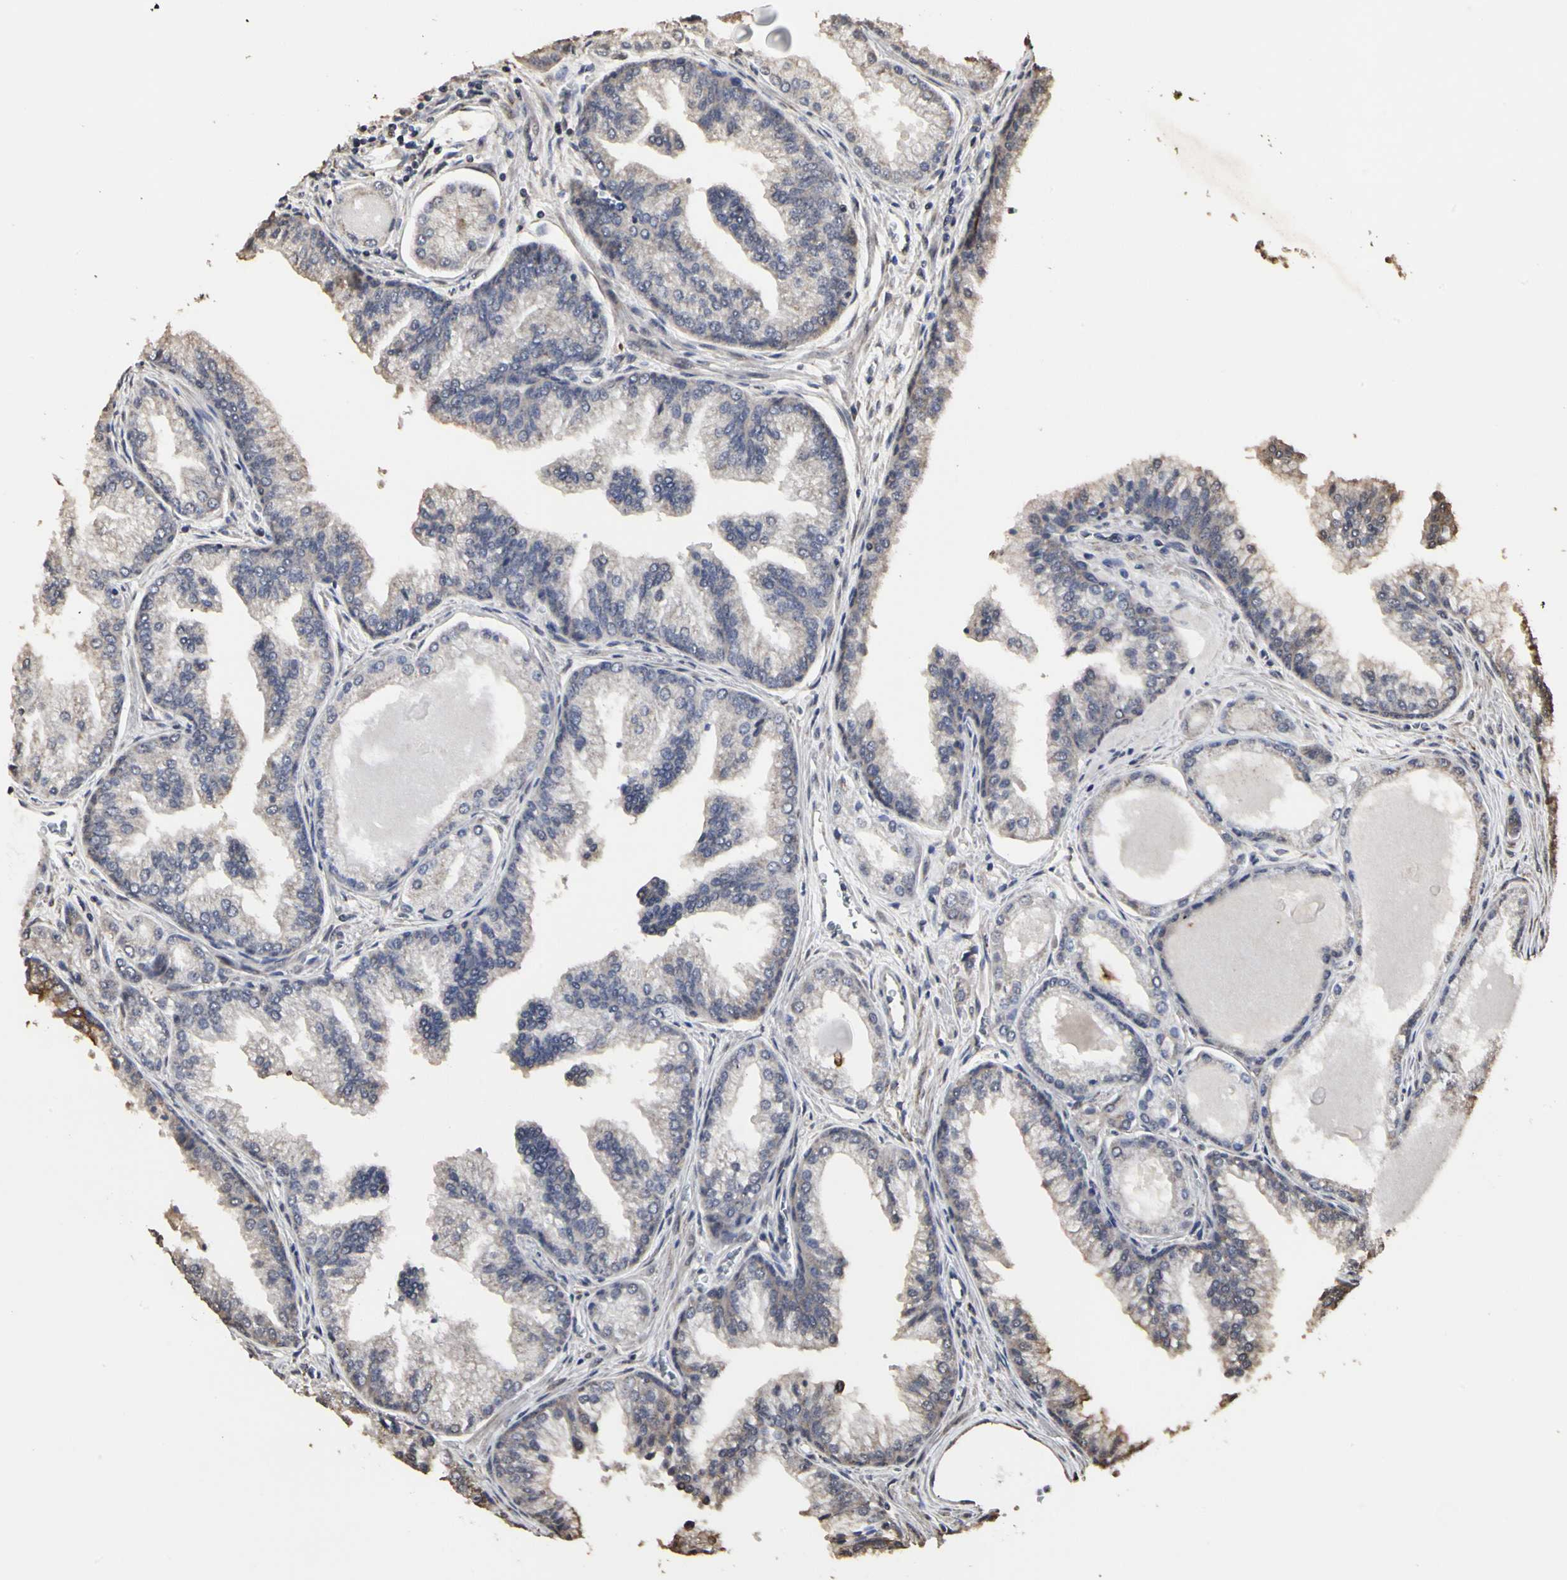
{"staining": {"intensity": "moderate", "quantity": "25%-75%", "location": "cytoplasmic/membranous"}, "tissue": "prostate cancer", "cell_type": "Tumor cells", "image_type": "cancer", "snomed": [{"axis": "morphology", "description": "Adenocarcinoma, Low grade"}, {"axis": "topography", "description": "Prostate"}], "caption": "Prostate cancer (low-grade adenocarcinoma) stained with a brown dye demonstrates moderate cytoplasmic/membranous positive staining in approximately 25%-75% of tumor cells.", "gene": "TAOK1", "patient": {"sex": "male", "age": 59}}